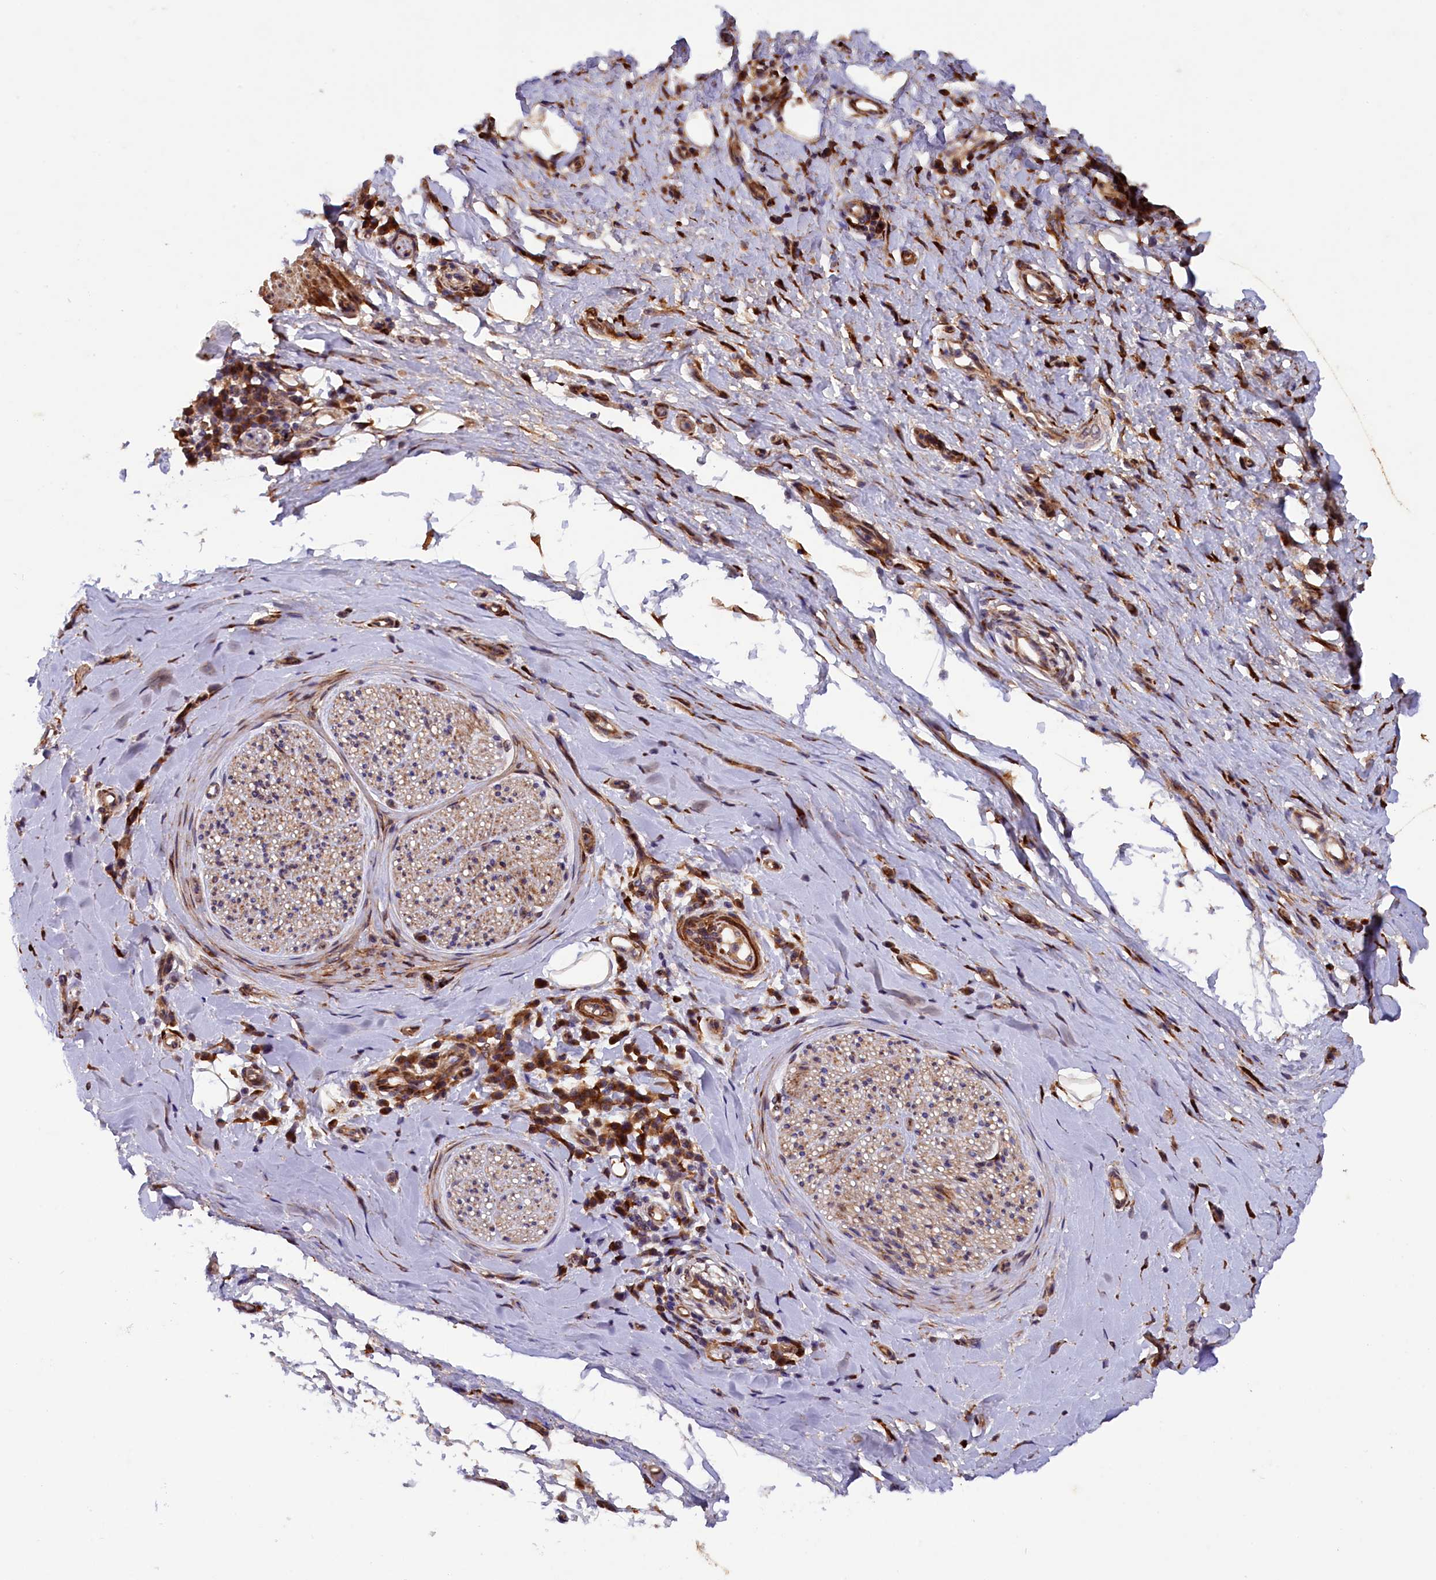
{"staining": {"intensity": "weak", "quantity": ">75%", "location": "cytoplasmic/membranous"}, "tissue": "adipose tissue", "cell_type": "Adipocytes", "image_type": "normal", "snomed": [{"axis": "morphology", "description": "Normal tissue, NOS"}, {"axis": "morphology", "description": "Adenocarcinoma, NOS"}, {"axis": "topography", "description": "Esophagus"}, {"axis": "topography", "description": "Stomach, upper"}, {"axis": "topography", "description": "Peripheral nerve tissue"}], "caption": "Protein analysis of normal adipose tissue demonstrates weak cytoplasmic/membranous staining in approximately >75% of adipocytes.", "gene": "ARRDC4", "patient": {"sex": "male", "age": 62}}